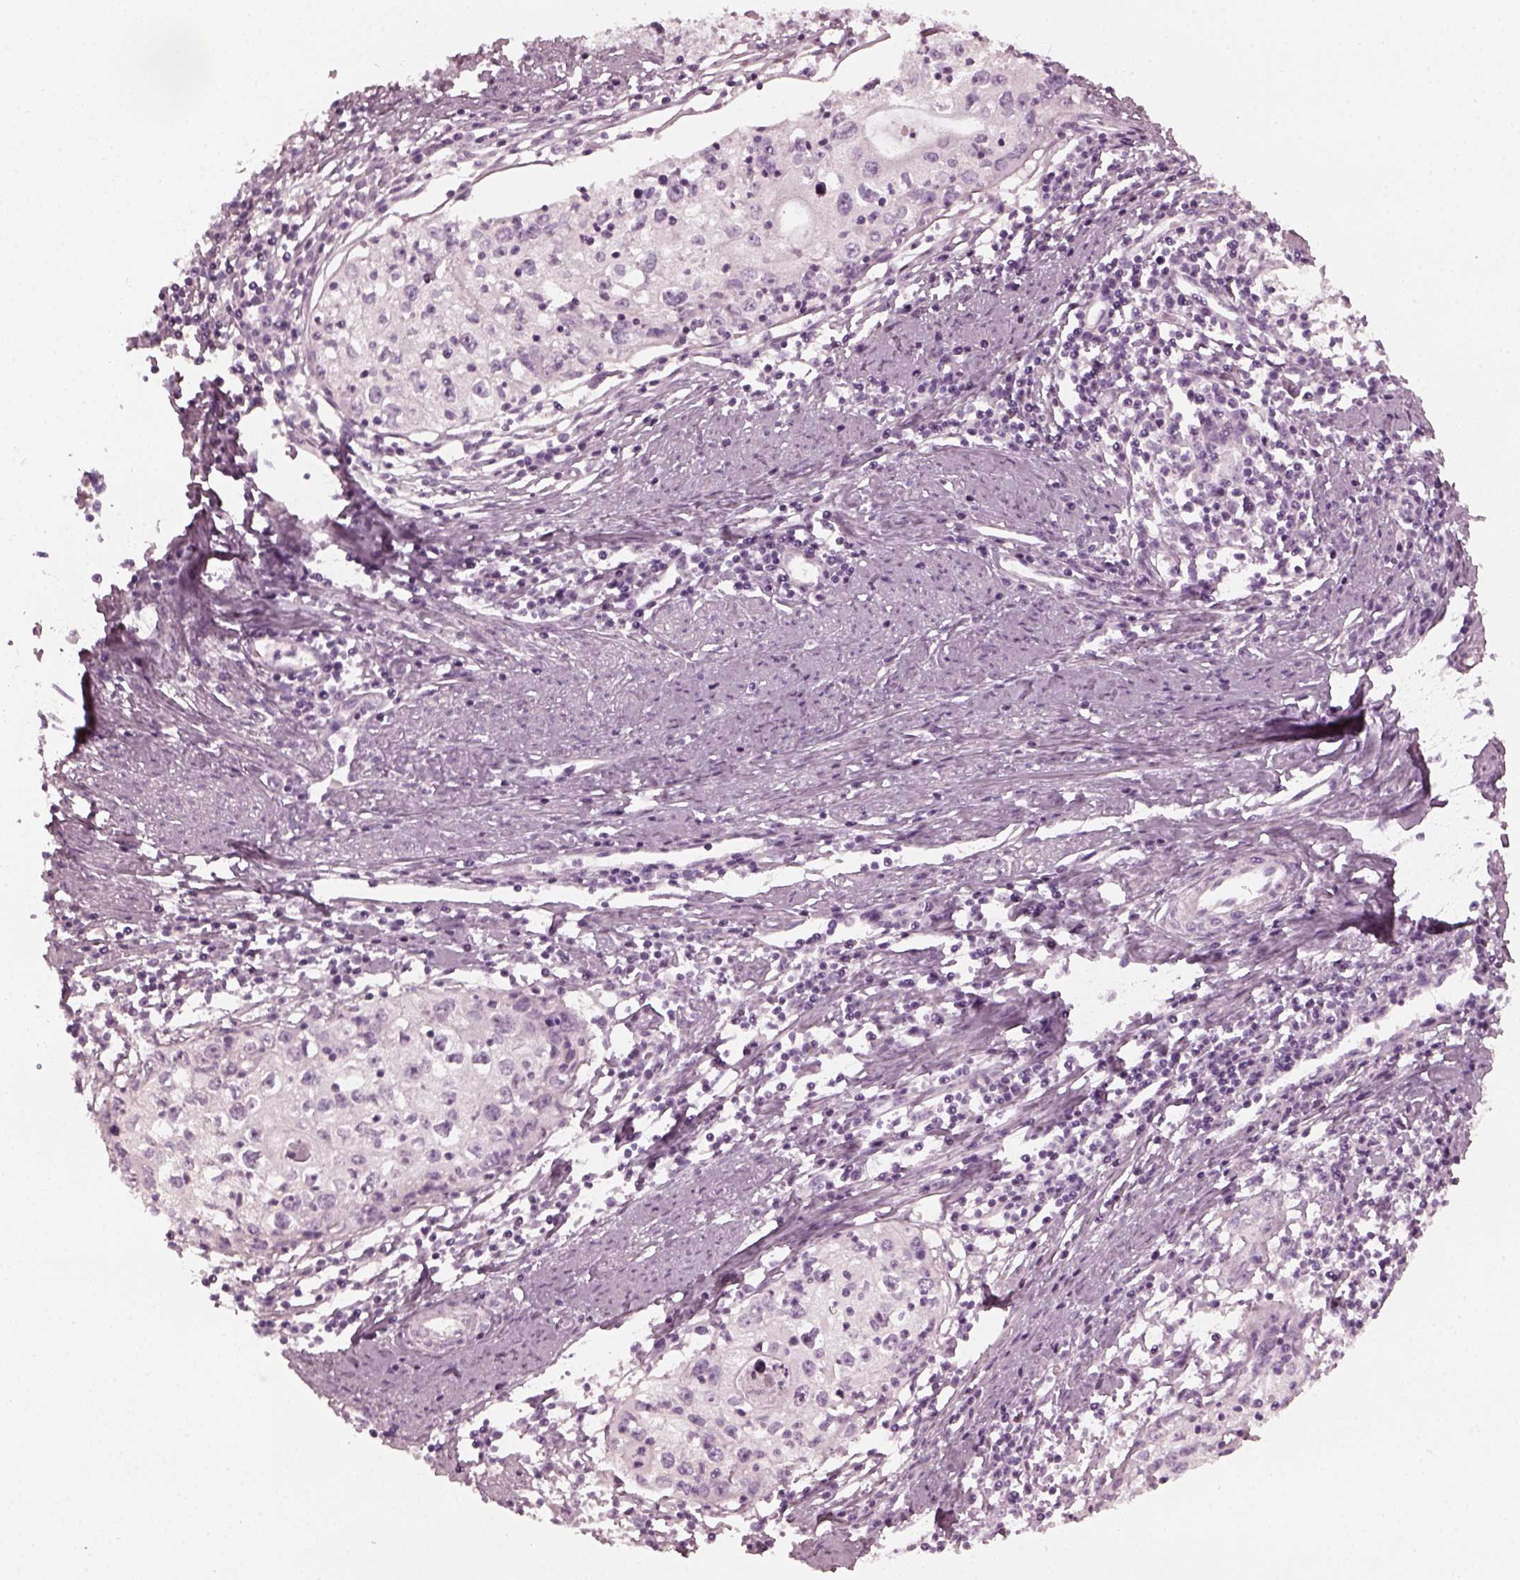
{"staining": {"intensity": "negative", "quantity": "none", "location": "none"}, "tissue": "cervical cancer", "cell_type": "Tumor cells", "image_type": "cancer", "snomed": [{"axis": "morphology", "description": "Squamous cell carcinoma, NOS"}, {"axis": "topography", "description": "Cervix"}], "caption": "Immunohistochemistry image of neoplastic tissue: squamous cell carcinoma (cervical) stained with DAB shows no significant protein positivity in tumor cells.", "gene": "CRYBA2", "patient": {"sex": "female", "age": 40}}